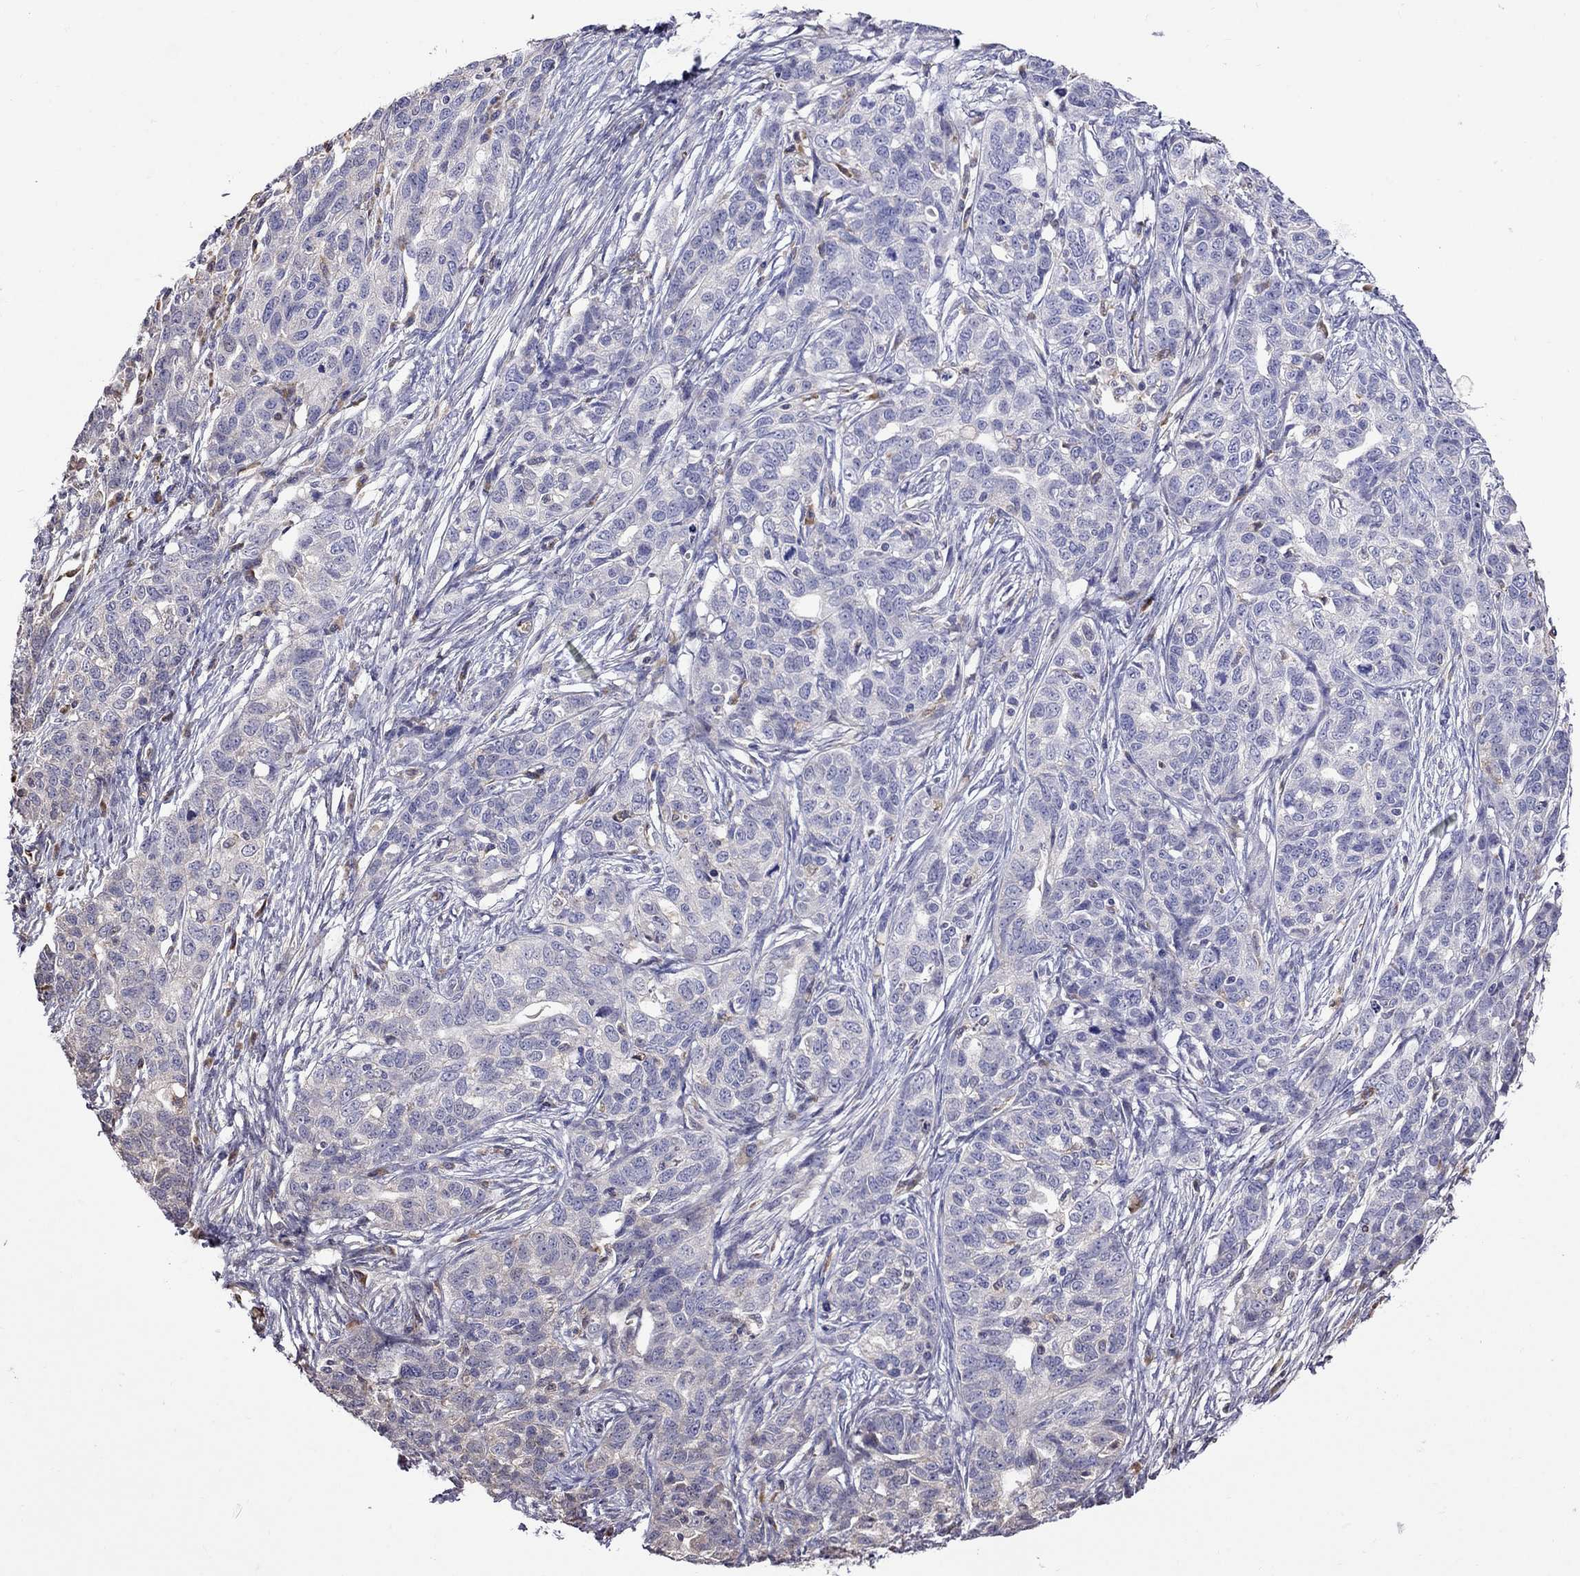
{"staining": {"intensity": "negative", "quantity": "none", "location": "none"}, "tissue": "ovarian cancer", "cell_type": "Tumor cells", "image_type": "cancer", "snomed": [{"axis": "morphology", "description": "Cystadenocarcinoma, serous, NOS"}, {"axis": "topography", "description": "Ovary"}], "caption": "Micrograph shows no significant protein positivity in tumor cells of serous cystadenocarcinoma (ovarian).", "gene": "ADAM28", "patient": {"sex": "female", "age": 71}}